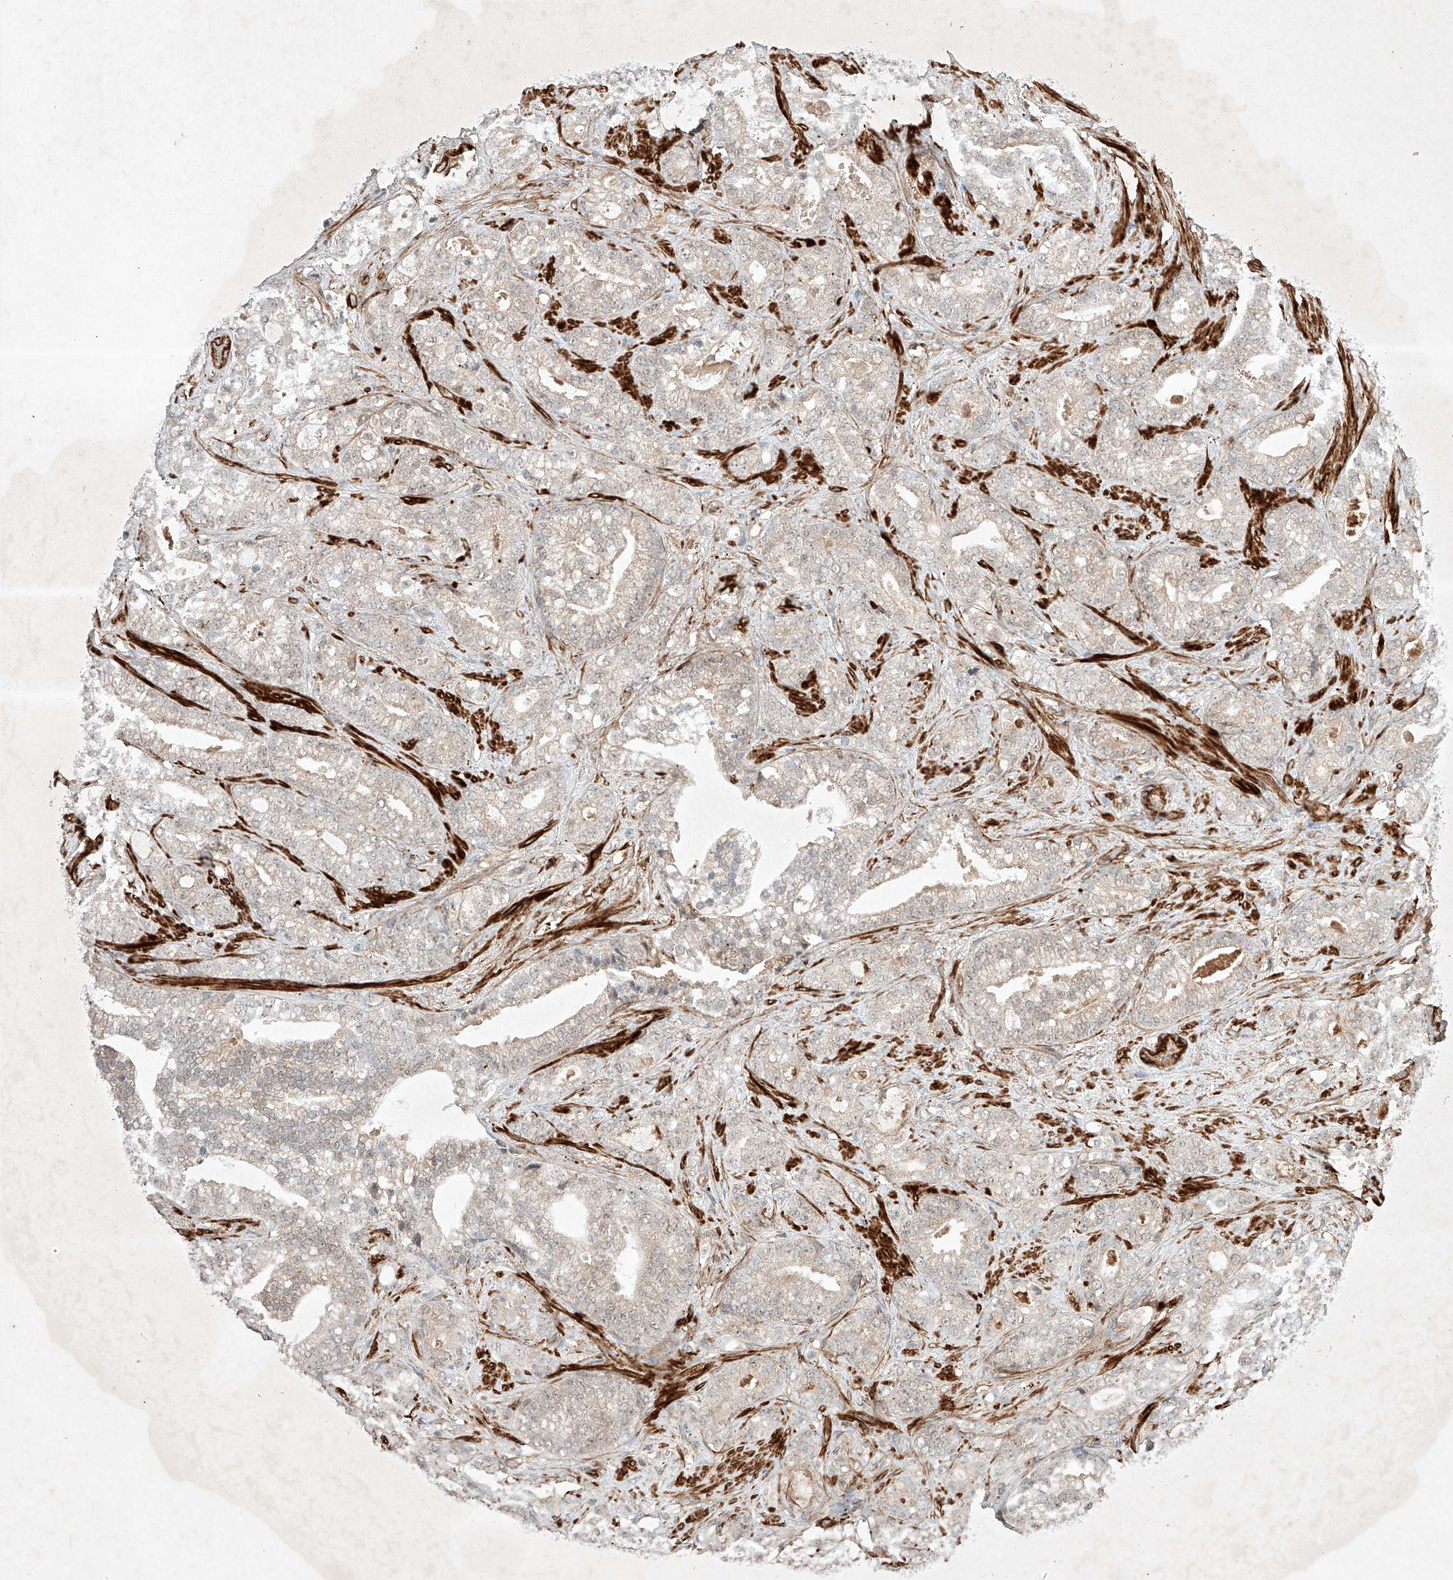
{"staining": {"intensity": "weak", "quantity": "25%-75%", "location": "cytoplasmic/membranous"}, "tissue": "prostate cancer", "cell_type": "Tumor cells", "image_type": "cancer", "snomed": [{"axis": "morphology", "description": "Adenocarcinoma, High grade"}, {"axis": "topography", "description": "Prostate and seminal vesicle, NOS"}], "caption": "Immunohistochemical staining of prostate high-grade adenocarcinoma exhibits low levels of weak cytoplasmic/membranous expression in about 25%-75% of tumor cells. The staining was performed using DAB (3,3'-diaminobenzidine), with brown indicating positive protein expression. Nuclei are stained blue with hematoxylin.", "gene": "ARHGAP33", "patient": {"sex": "male", "age": 67}}